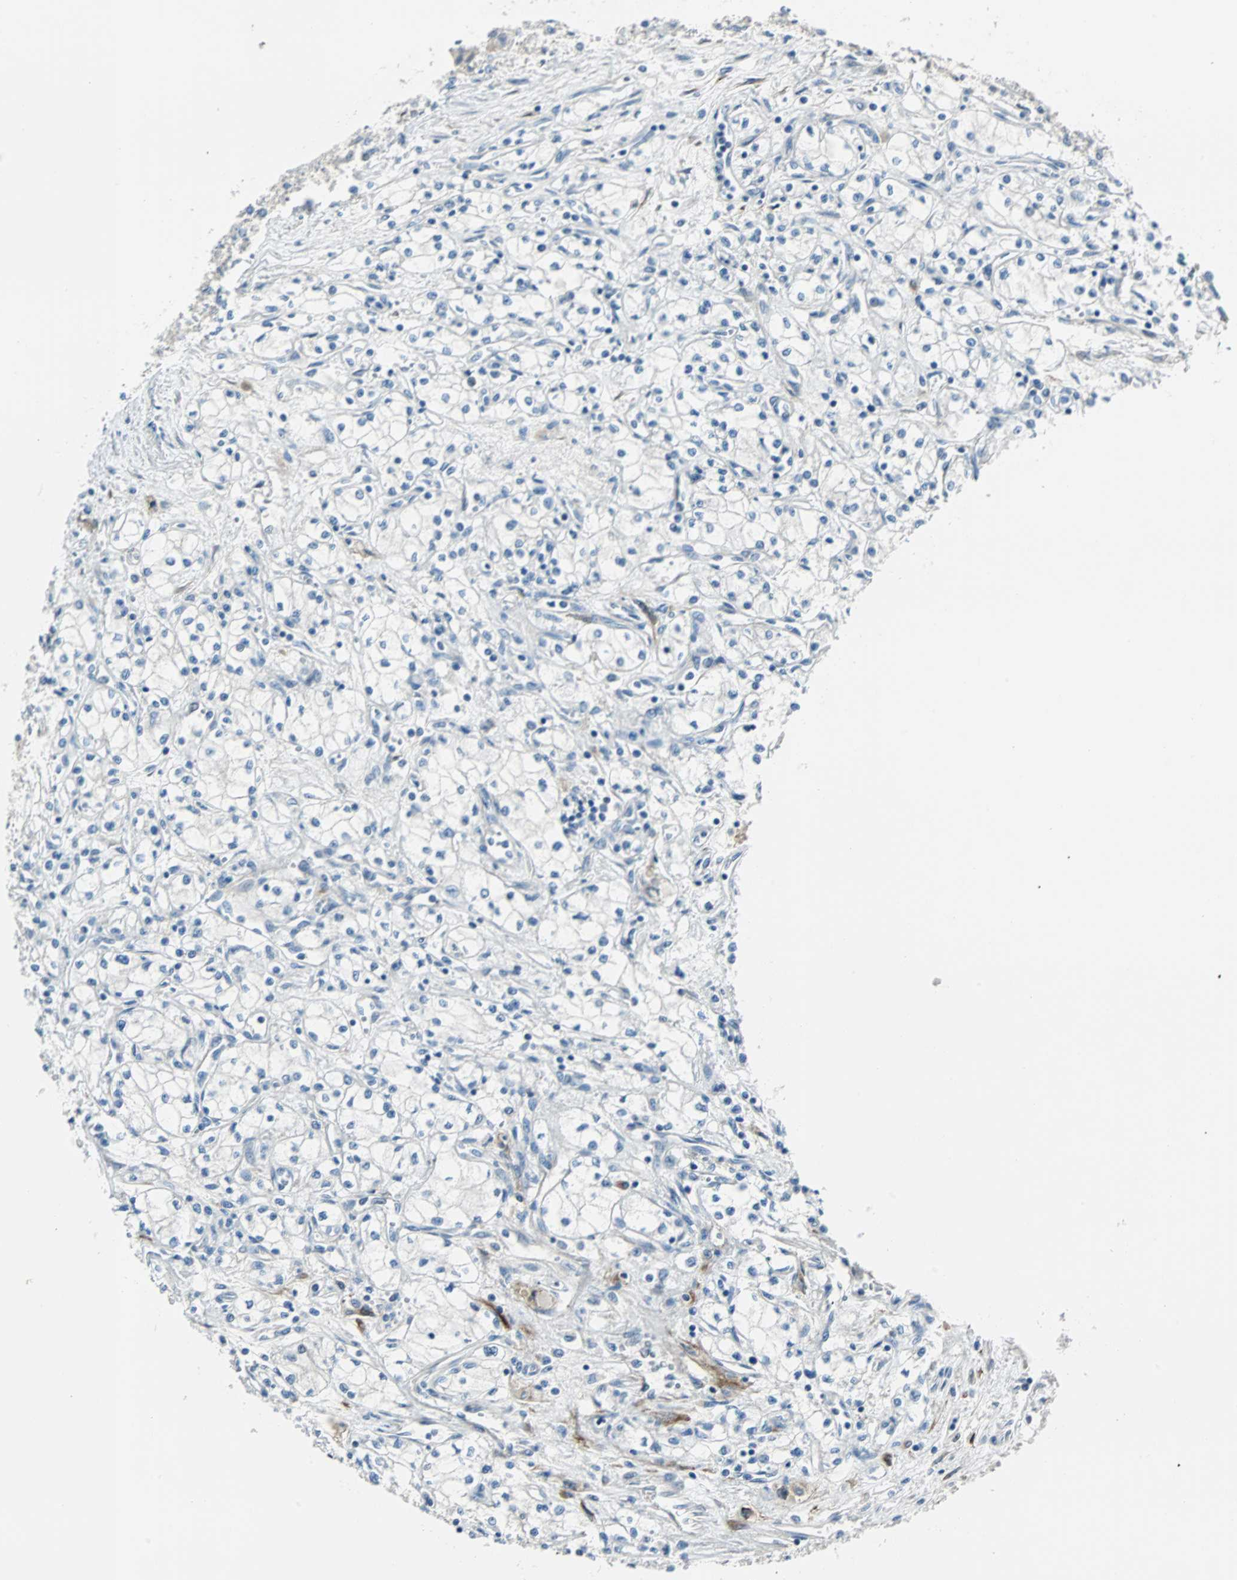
{"staining": {"intensity": "negative", "quantity": "none", "location": "none"}, "tissue": "renal cancer", "cell_type": "Tumor cells", "image_type": "cancer", "snomed": [{"axis": "morphology", "description": "Normal tissue, NOS"}, {"axis": "morphology", "description": "Adenocarcinoma, NOS"}, {"axis": "topography", "description": "Kidney"}], "caption": "Tumor cells are negative for protein expression in human renal adenocarcinoma.", "gene": "FHL2", "patient": {"sex": "male", "age": 59}}